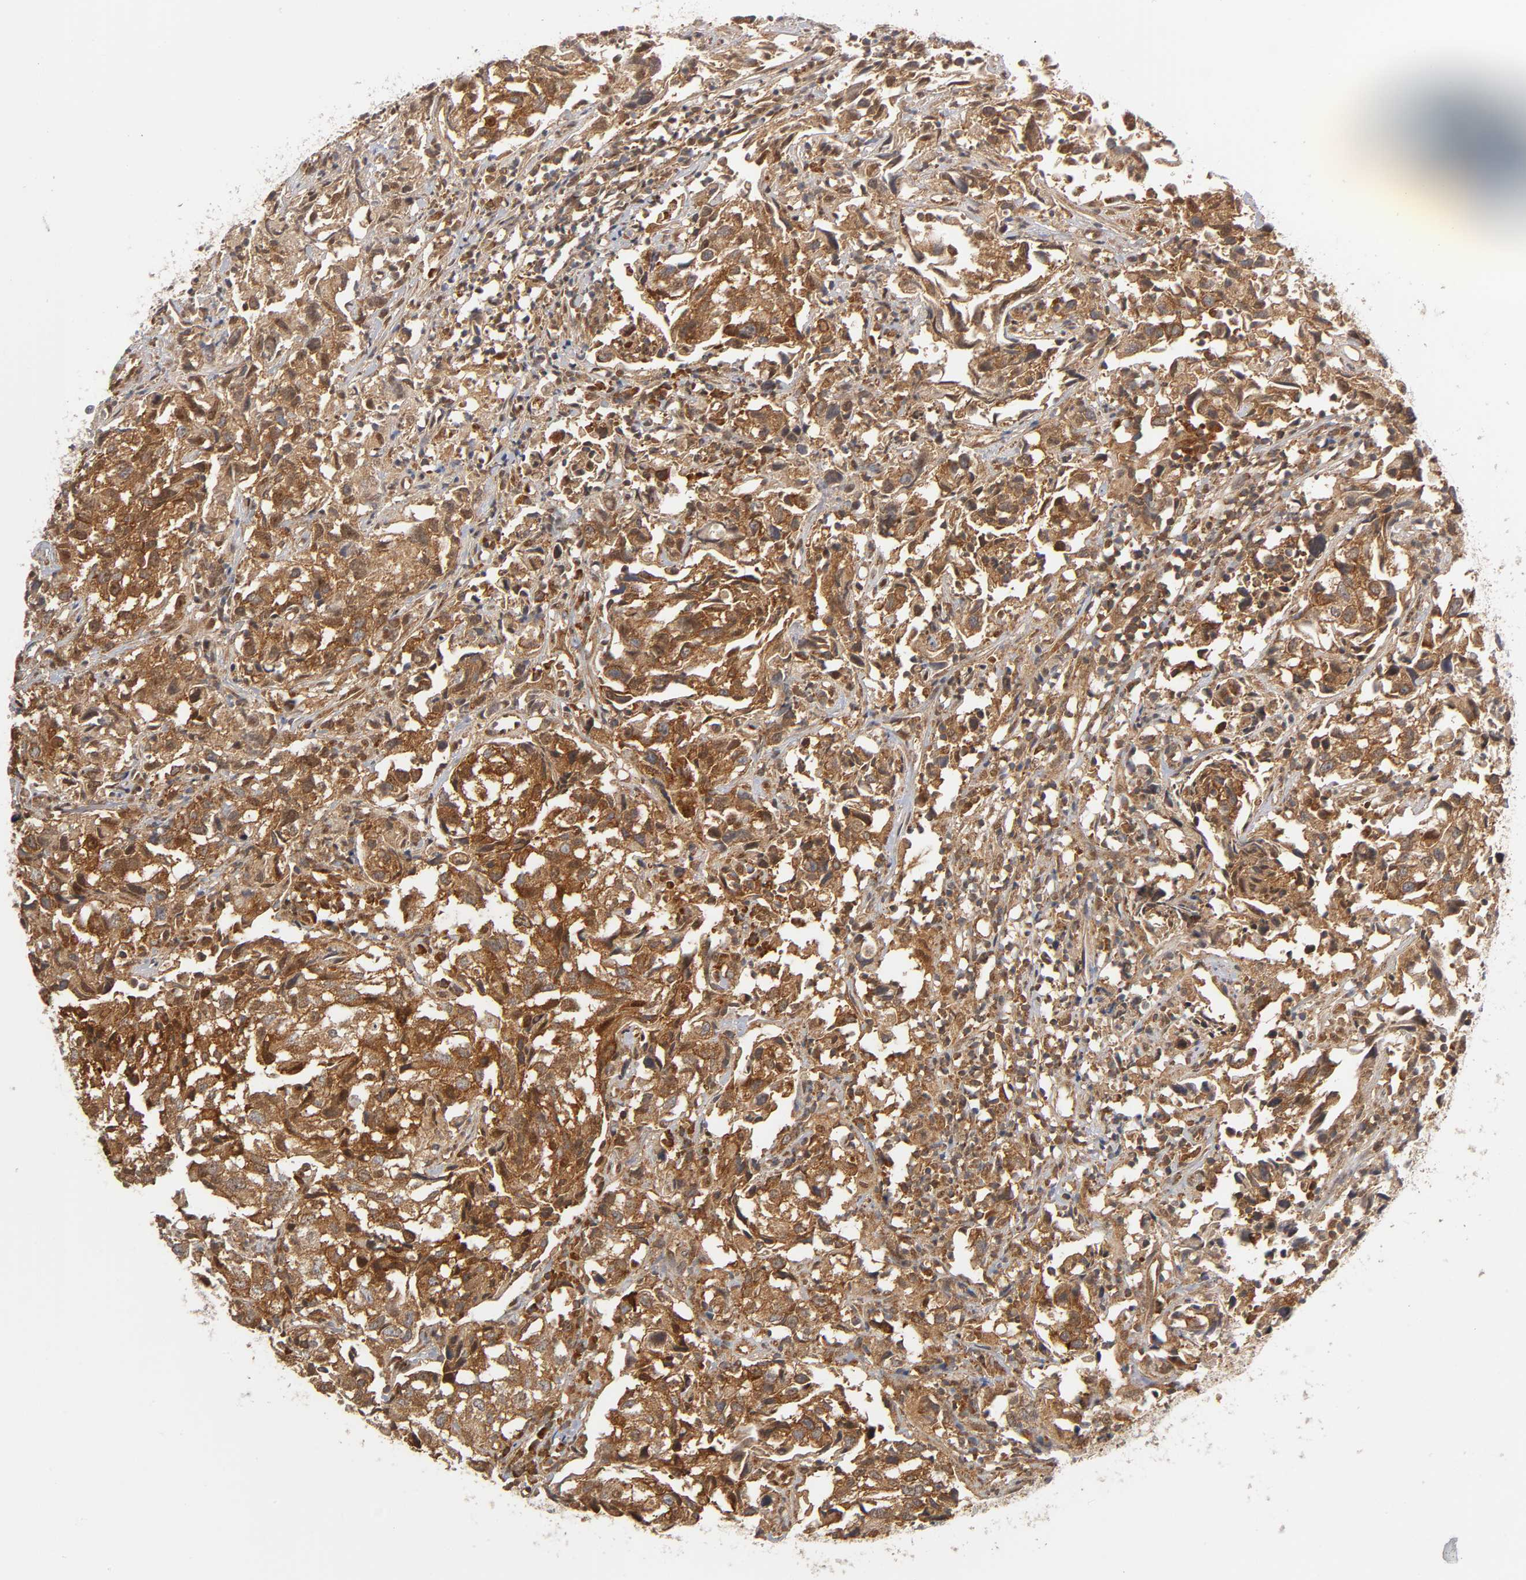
{"staining": {"intensity": "strong", "quantity": ">75%", "location": "cytoplasmic/membranous"}, "tissue": "urothelial cancer", "cell_type": "Tumor cells", "image_type": "cancer", "snomed": [{"axis": "morphology", "description": "Urothelial carcinoma, High grade"}, {"axis": "topography", "description": "Urinary bladder"}], "caption": "Protein positivity by IHC exhibits strong cytoplasmic/membranous staining in about >75% of tumor cells in urothelial cancer.", "gene": "PAFAH1B1", "patient": {"sex": "female", "age": 75}}